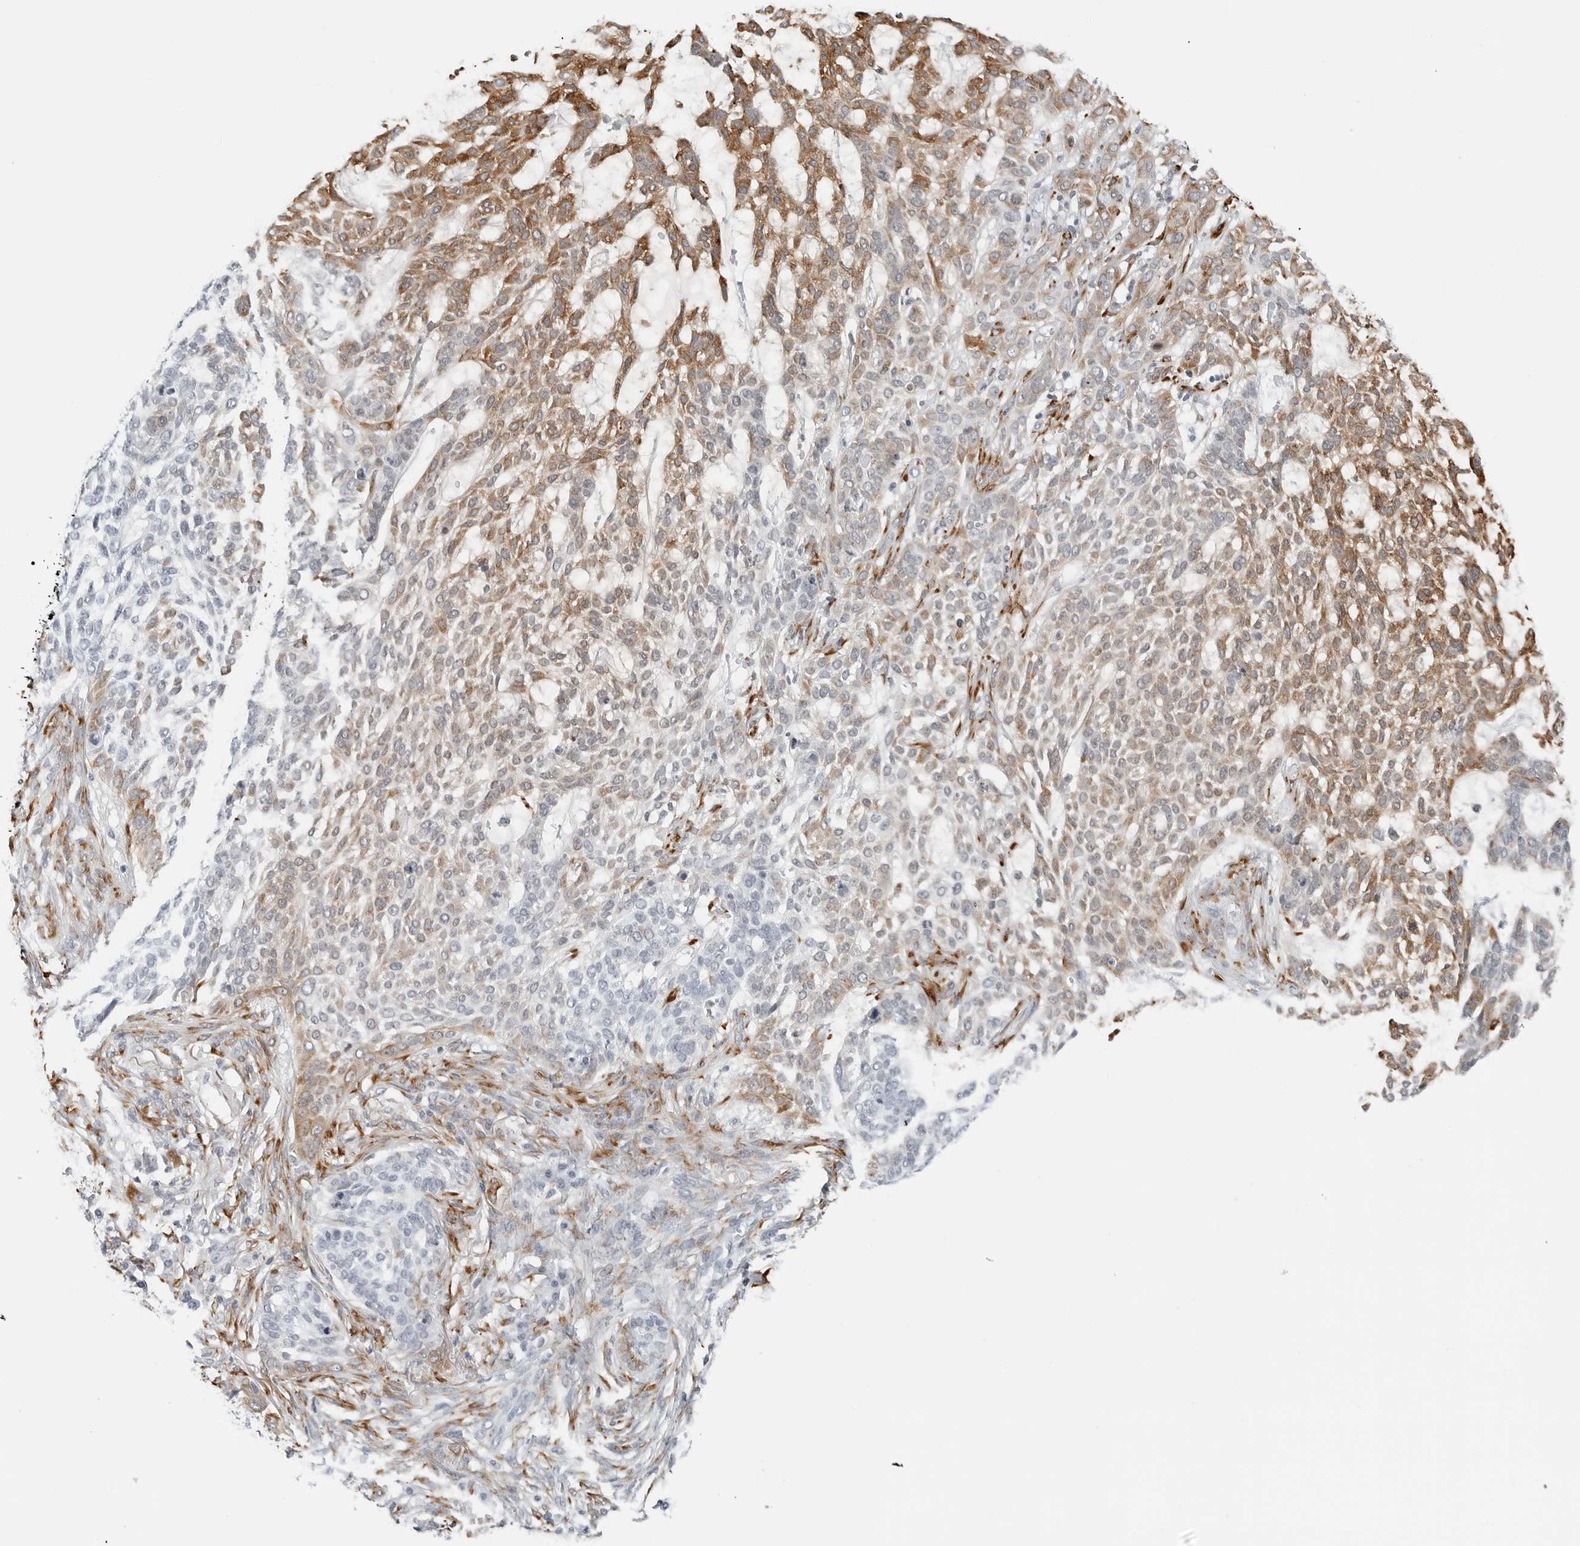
{"staining": {"intensity": "moderate", "quantity": "25%-75%", "location": "cytoplasmic/membranous"}, "tissue": "skin cancer", "cell_type": "Tumor cells", "image_type": "cancer", "snomed": [{"axis": "morphology", "description": "Basal cell carcinoma"}, {"axis": "topography", "description": "Skin"}], "caption": "This photomicrograph shows IHC staining of skin cancer, with medium moderate cytoplasmic/membranous expression in about 25%-75% of tumor cells.", "gene": "P4HA2", "patient": {"sex": "female", "age": 64}}